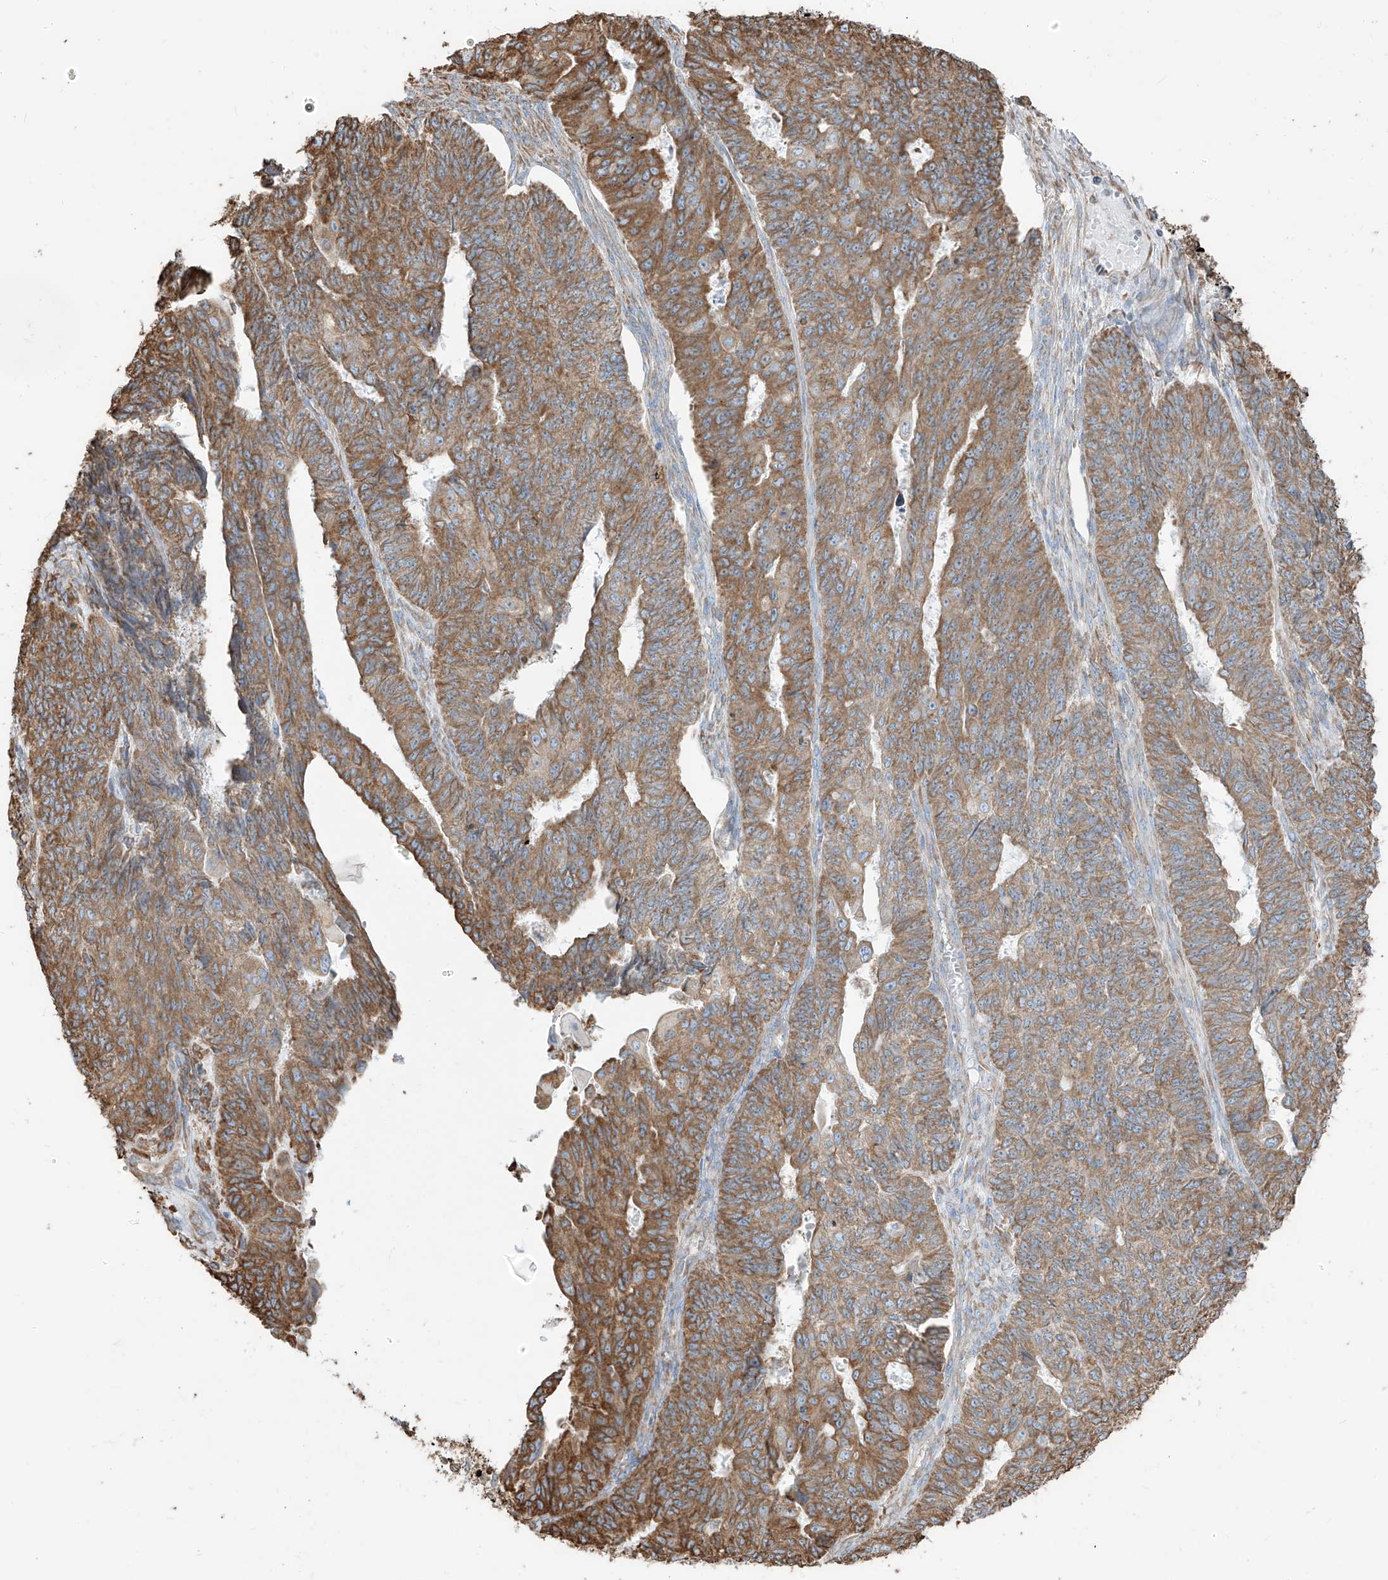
{"staining": {"intensity": "moderate", "quantity": ">75%", "location": "cytoplasmic/membranous"}, "tissue": "endometrial cancer", "cell_type": "Tumor cells", "image_type": "cancer", "snomed": [{"axis": "morphology", "description": "Adenocarcinoma, NOS"}, {"axis": "topography", "description": "Endometrium"}], "caption": "Moderate cytoplasmic/membranous positivity for a protein is identified in about >75% of tumor cells of endometrial adenocarcinoma using IHC.", "gene": "PDIA6", "patient": {"sex": "female", "age": 32}}